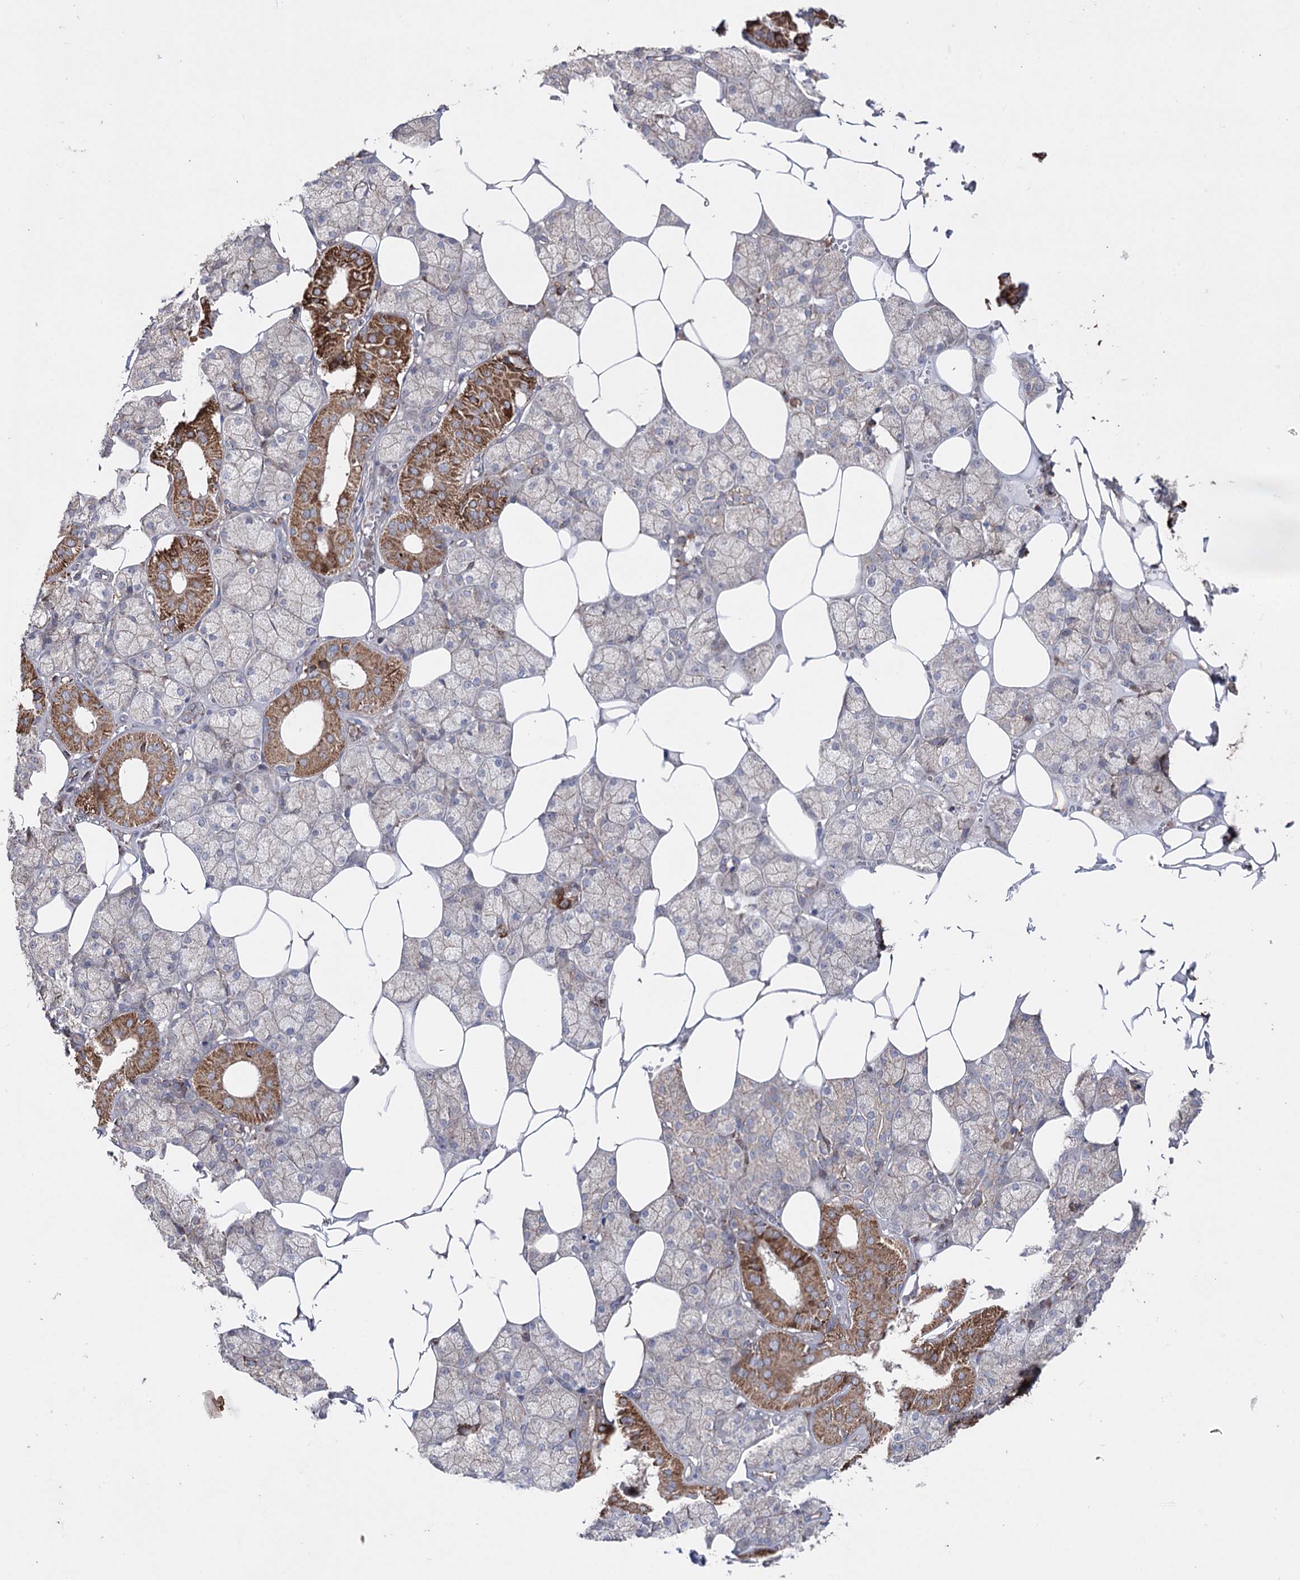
{"staining": {"intensity": "strong", "quantity": "25%-75%", "location": "cytoplasmic/membranous"}, "tissue": "salivary gland", "cell_type": "Glandular cells", "image_type": "normal", "snomed": [{"axis": "morphology", "description": "Normal tissue, NOS"}, {"axis": "topography", "description": "Salivary gland"}], "caption": "A micrograph showing strong cytoplasmic/membranous staining in approximately 25%-75% of glandular cells in unremarkable salivary gland, as visualized by brown immunohistochemical staining.", "gene": "ARHGAP20", "patient": {"sex": "male", "age": 62}}